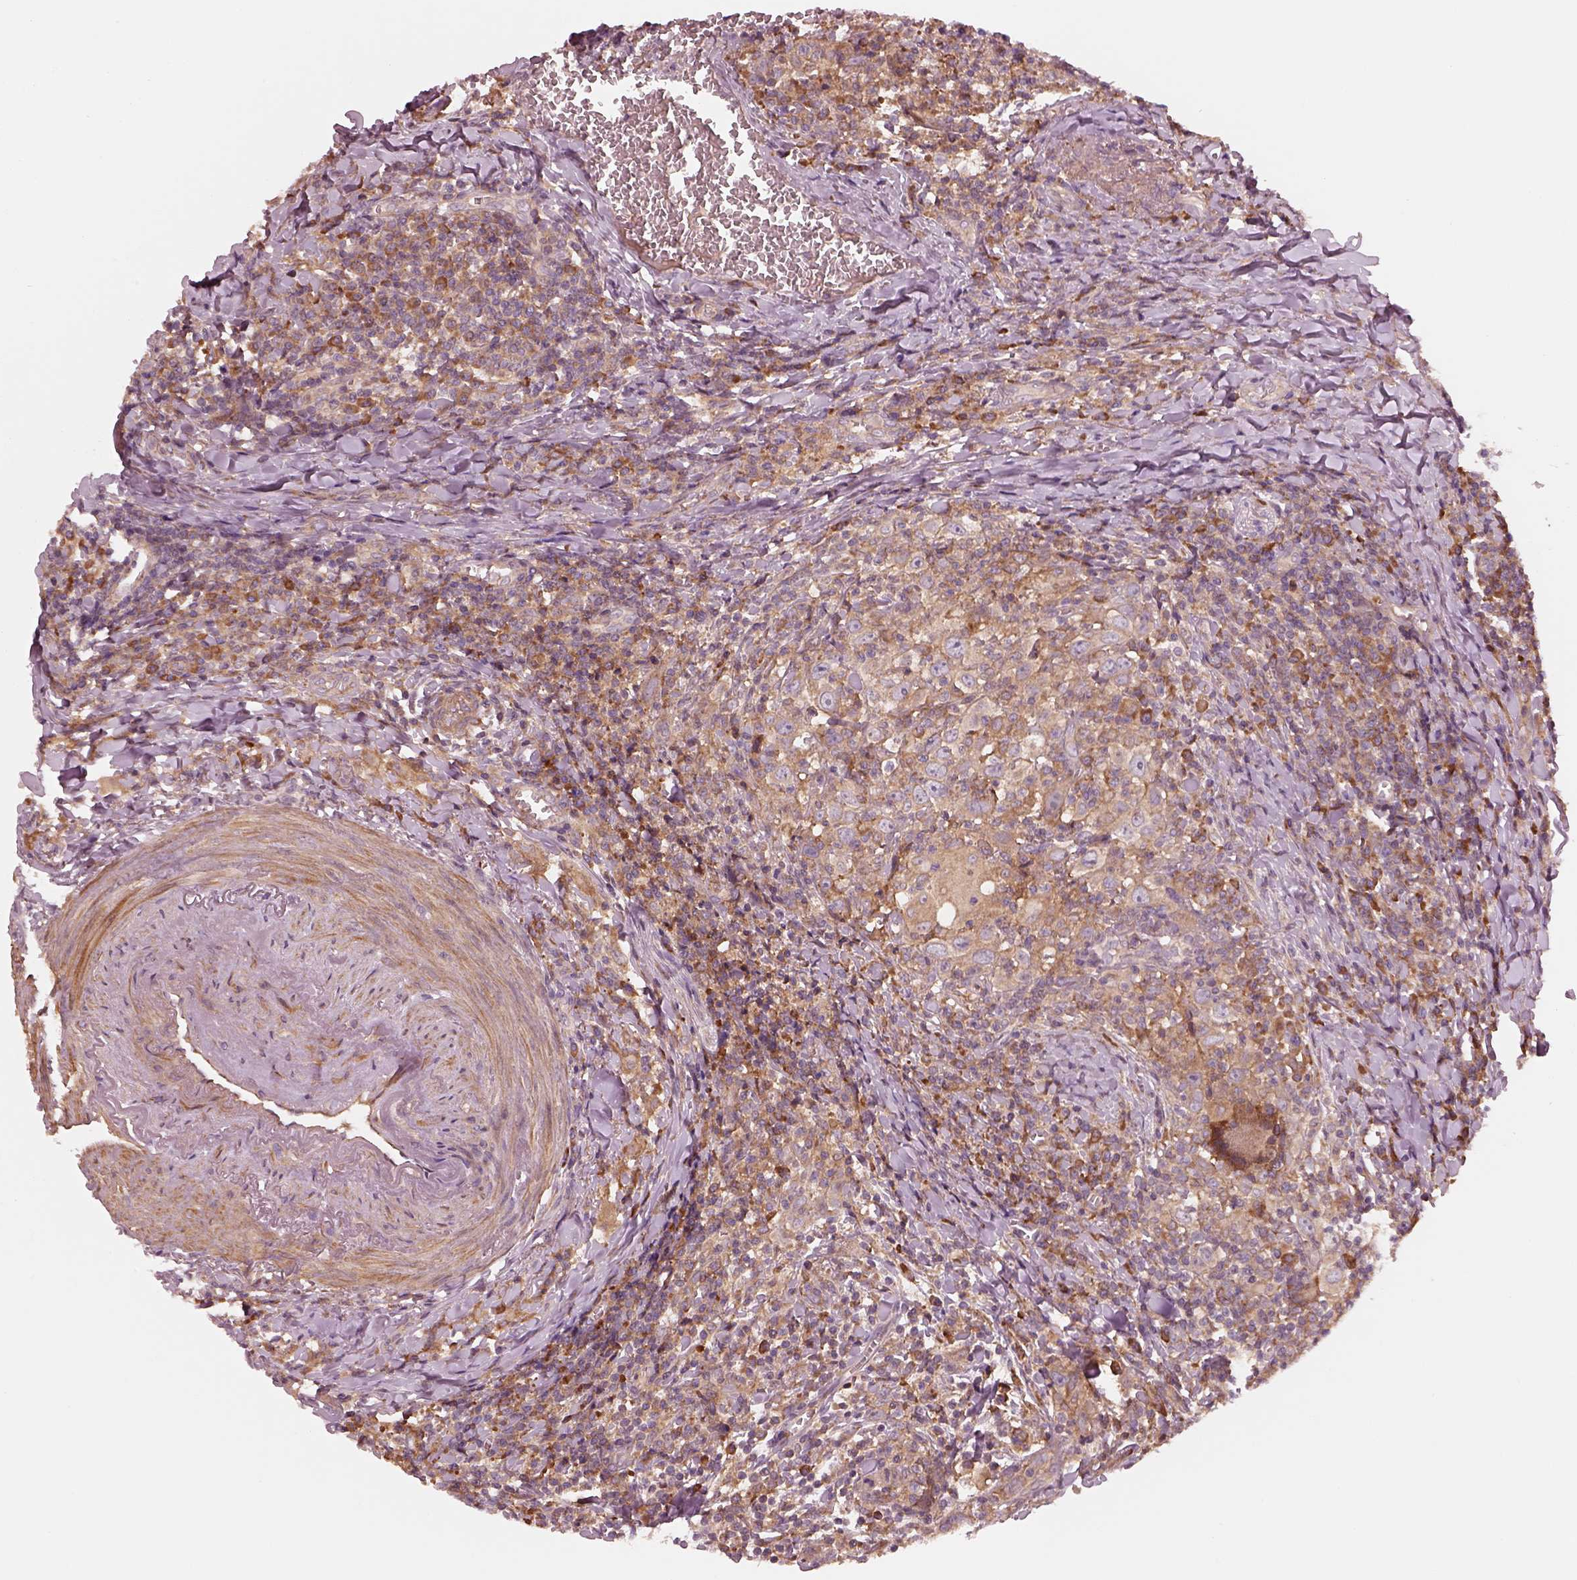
{"staining": {"intensity": "weak", "quantity": "25%-75%", "location": "cytoplasmic/membranous"}, "tissue": "head and neck cancer", "cell_type": "Tumor cells", "image_type": "cancer", "snomed": [{"axis": "morphology", "description": "Squamous cell carcinoma, NOS"}, {"axis": "topography", "description": "Head-Neck"}], "caption": "The immunohistochemical stain labels weak cytoplasmic/membranous expression in tumor cells of head and neck cancer (squamous cell carcinoma) tissue.", "gene": "ASCC2", "patient": {"sex": "female", "age": 95}}